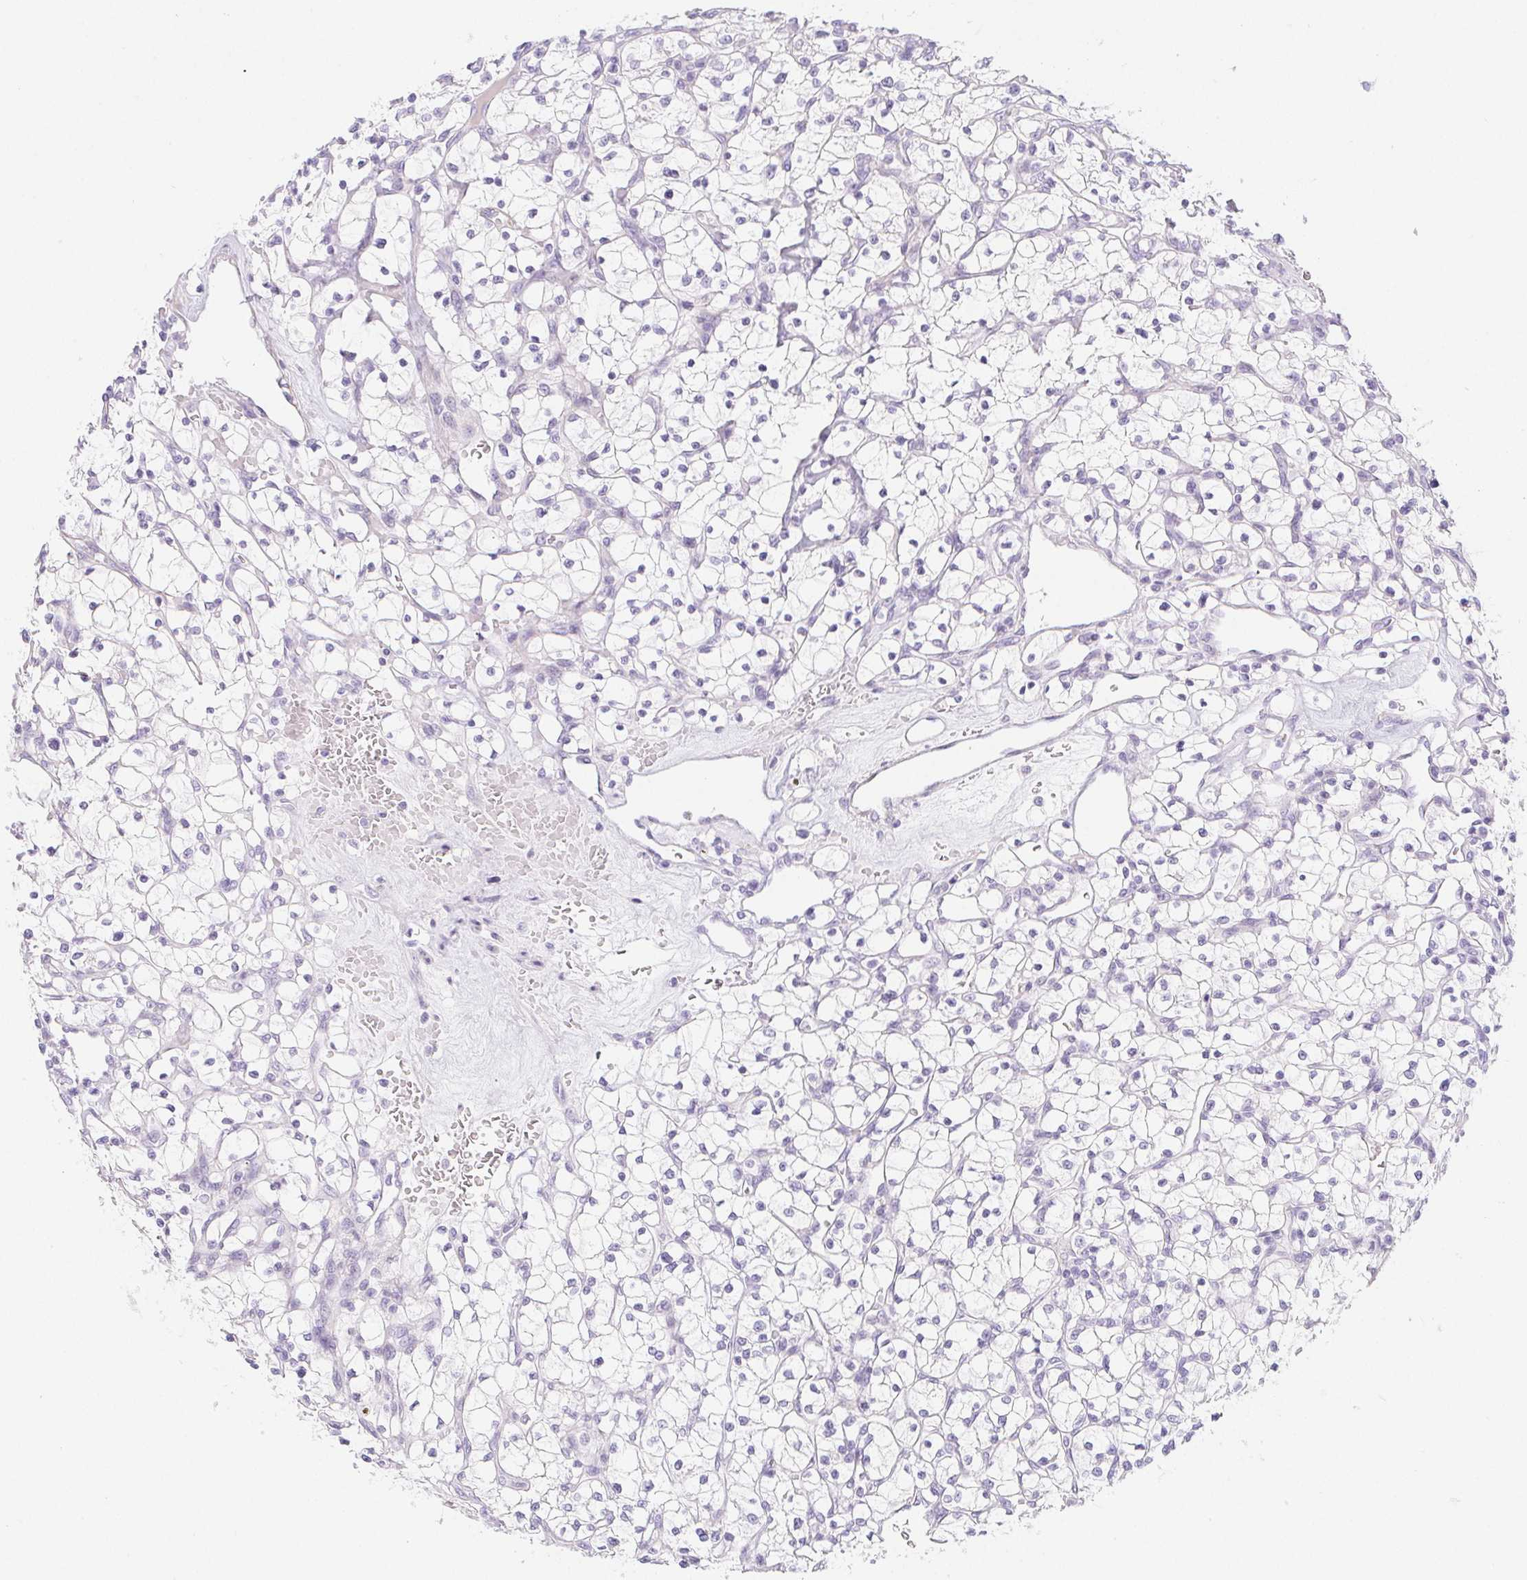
{"staining": {"intensity": "negative", "quantity": "none", "location": "none"}, "tissue": "renal cancer", "cell_type": "Tumor cells", "image_type": "cancer", "snomed": [{"axis": "morphology", "description": "Adenocarcinoma, NOS"}, {"axis": "topography", "description": "Kidney"}], "caption": "Renal cancer stained for a protein using immunohistochemistry shows no positivity tumor cells.", "gene": "CYP21A2", "patient": {"sex": "female", "age": 64}}